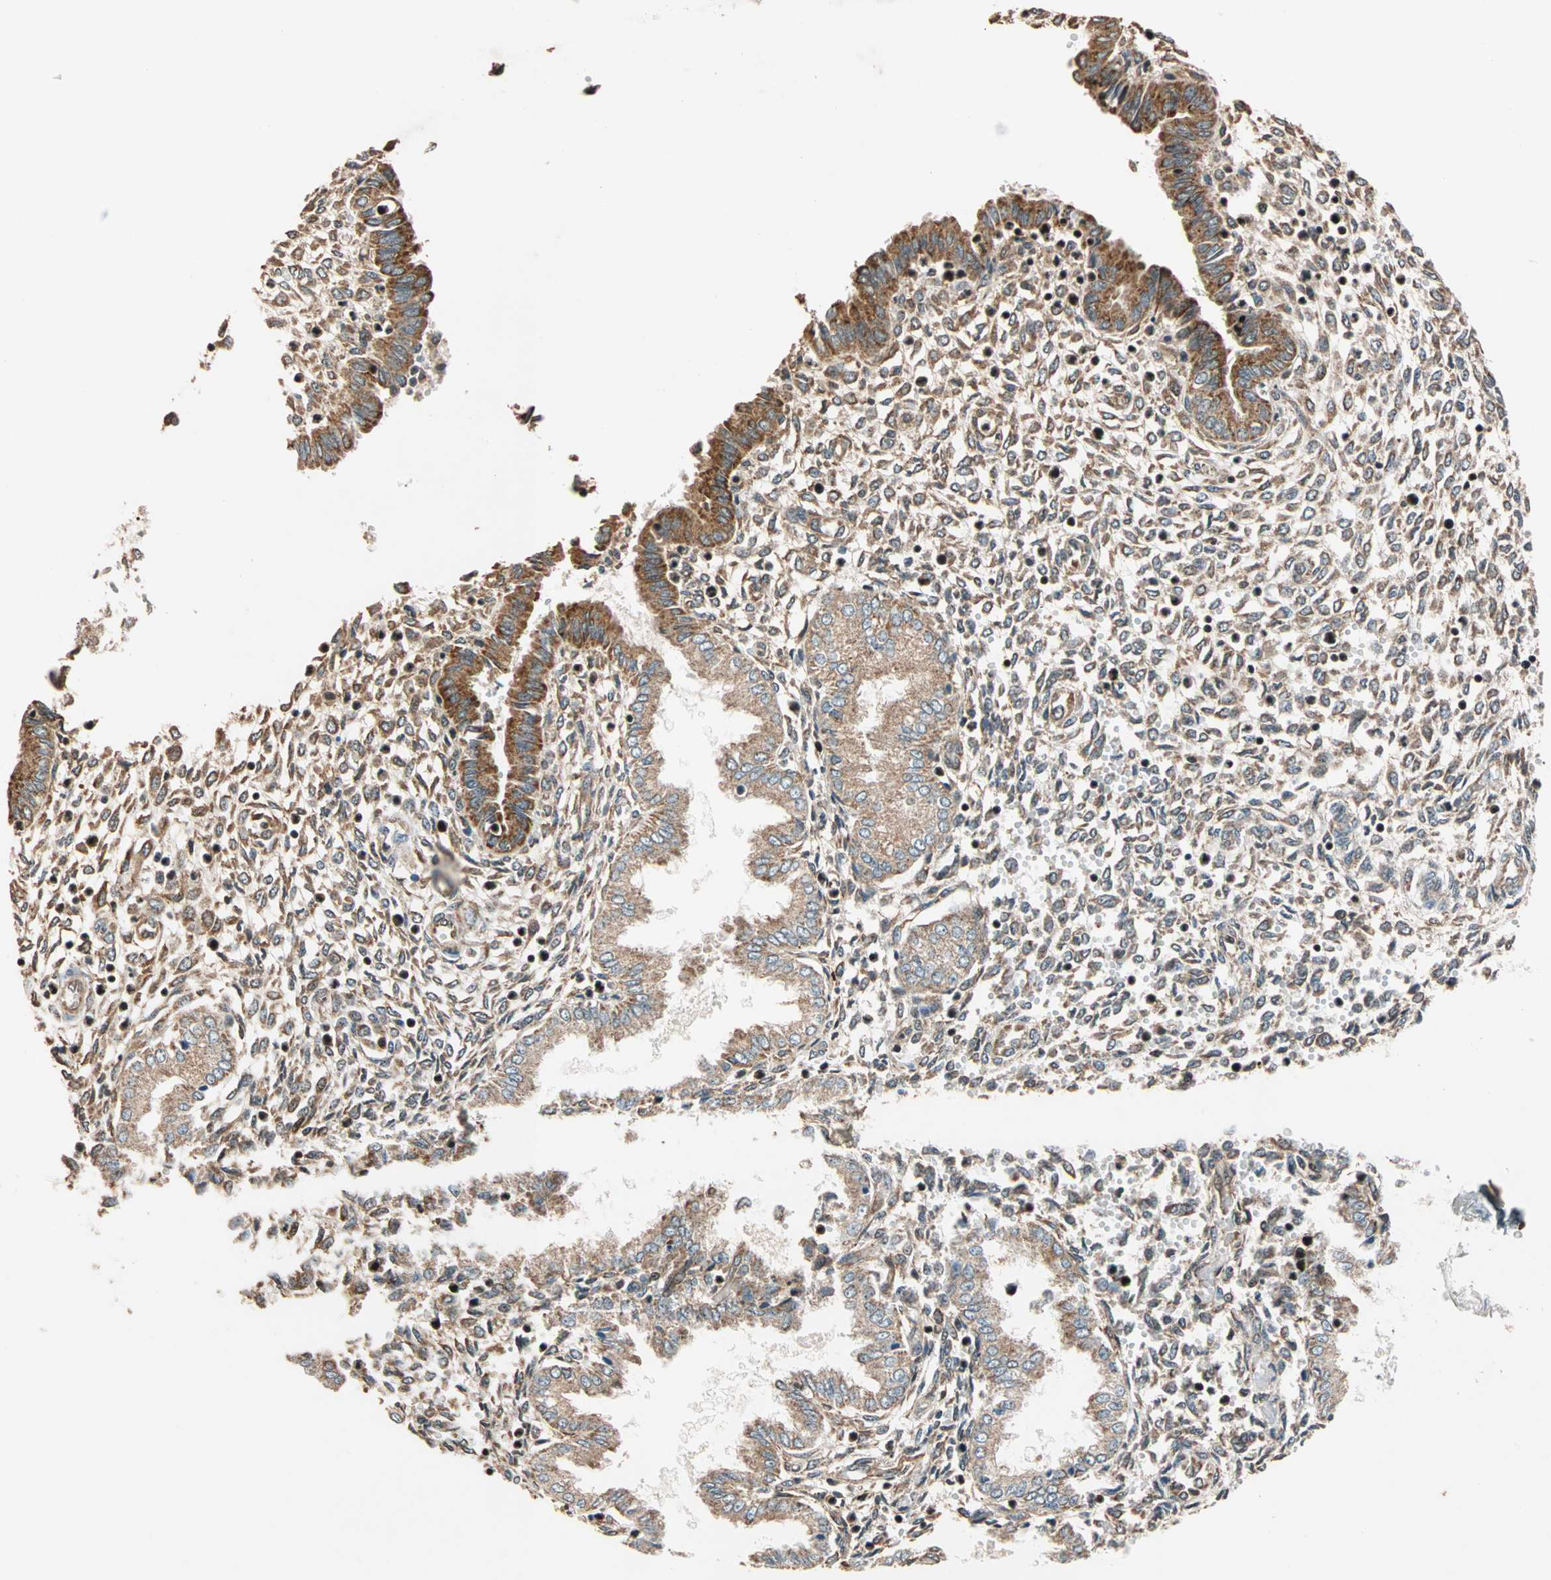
{"staining": {"intensity": "strong", "quantity": "25%-75%", "location": "cytoplasmic/membranous,nuclear"}, "tissue": "endometrium", "cell_type": "Cells in endometrial stroma", "image_type": "normal", "snomed": [{"axis": "morphology", "description": "Normal tissue, NOS"}, {"axis": "topography", "description": "Endometrium"}], "caption": "Immunohistochemical staining of normal human endometrium exhibits strong cytoplasmic/membranous,nuclear protein expression in approximately 25%-75% of cells in endometrial stroma.", "gene": "HECW1", "patient": {"sex": "female", "age": 33}}